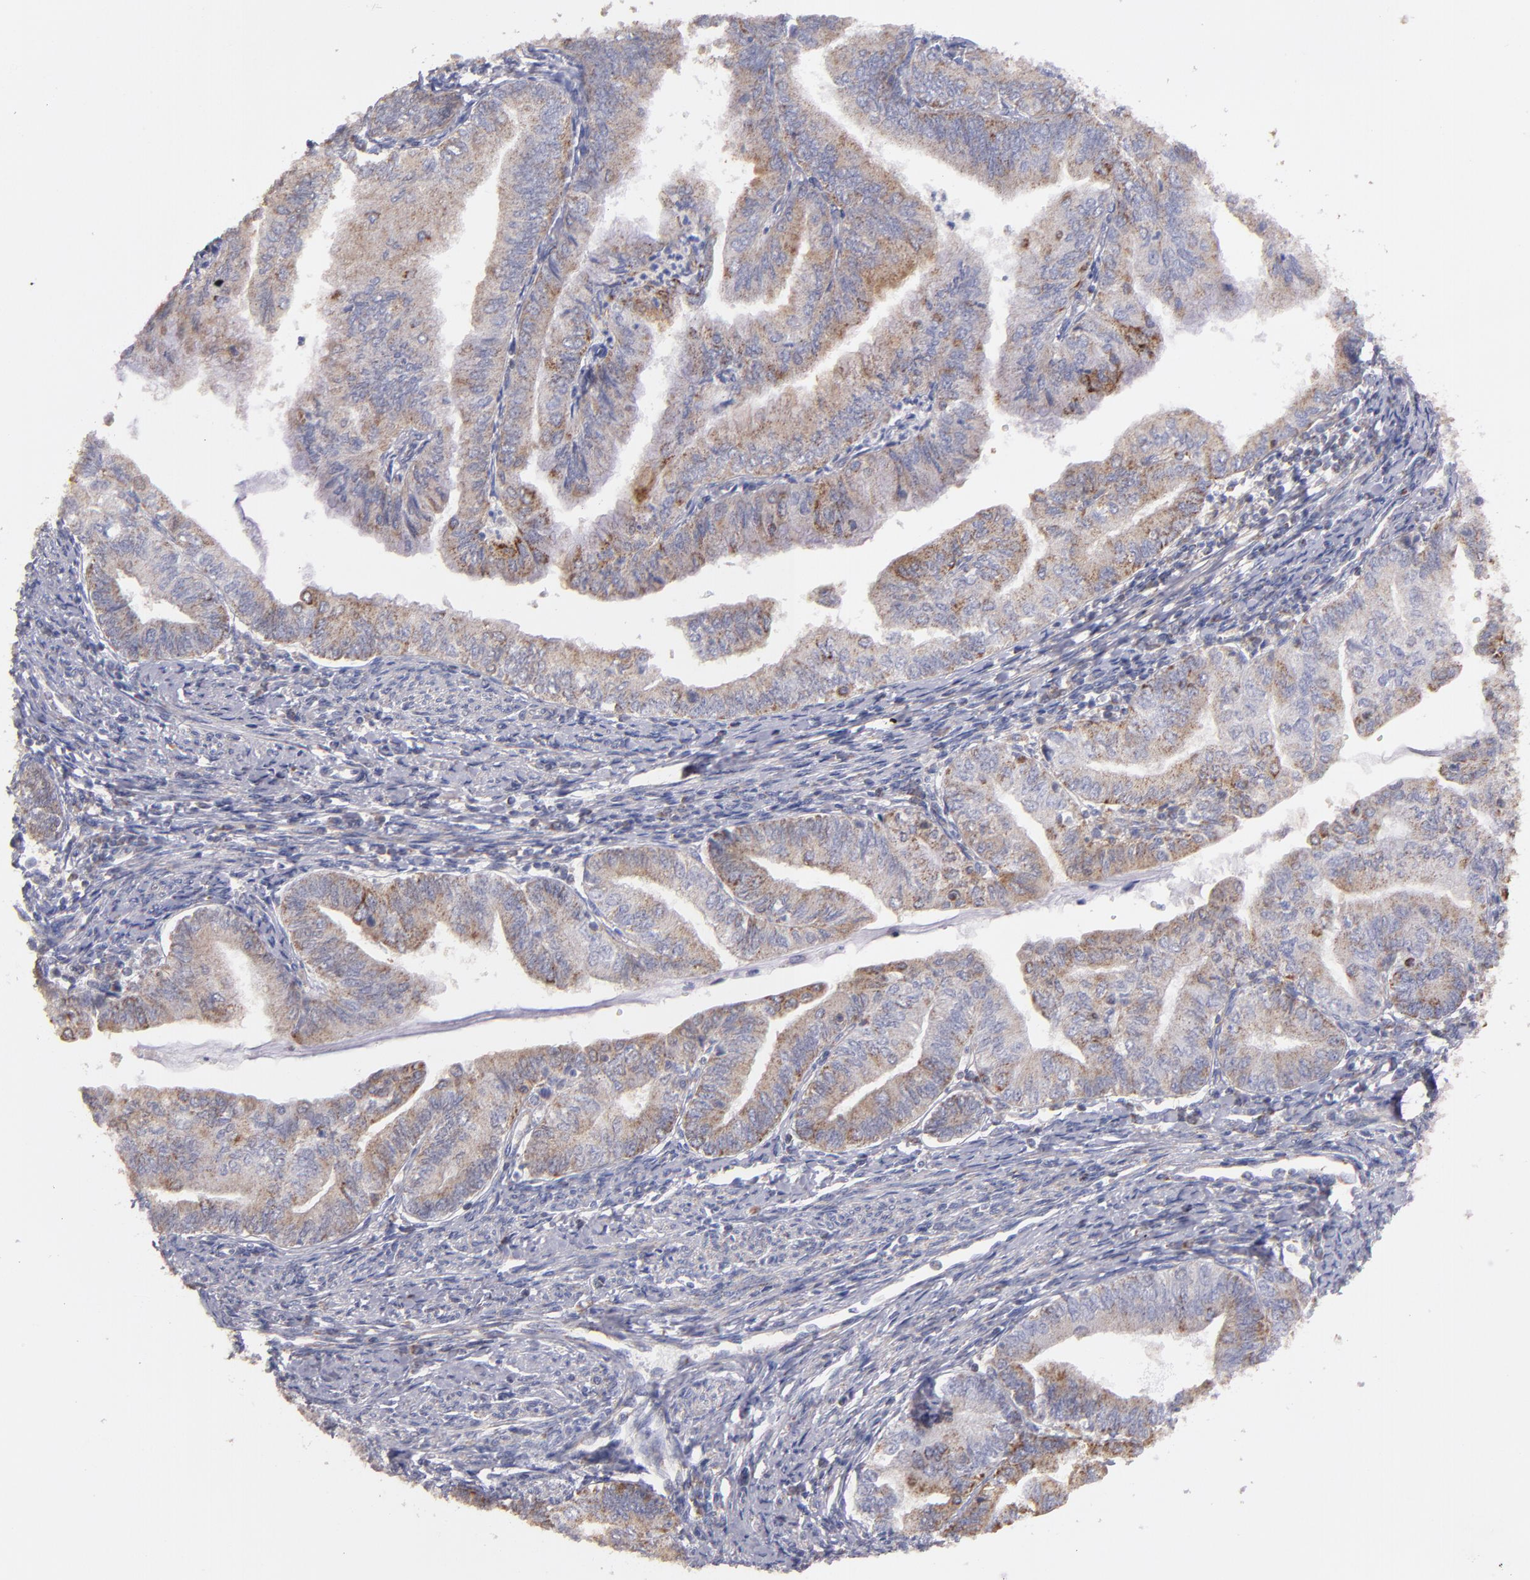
{"staining": {"intensity": "moderate", "quantity": ">75%", "location": "cytoplasmic/membranous"}, "tissue": "endometrial cancer", "cell_type": "Tumor cells", "image_type": "cancer", "snomed": [{"axis": "morphology", "description": "Adenocarcinoma, NOS"}, {"axis": "topography", "description": "Endometrium"}], "caption": "Endometrial cancer was stained to show a protein in brown. There is medium levels of moderate cytoplasmic/membranous staining in approximately >75% of tumor cells.", "gene": "CLTA", "patient": {"sex": "female", "age": 66}}